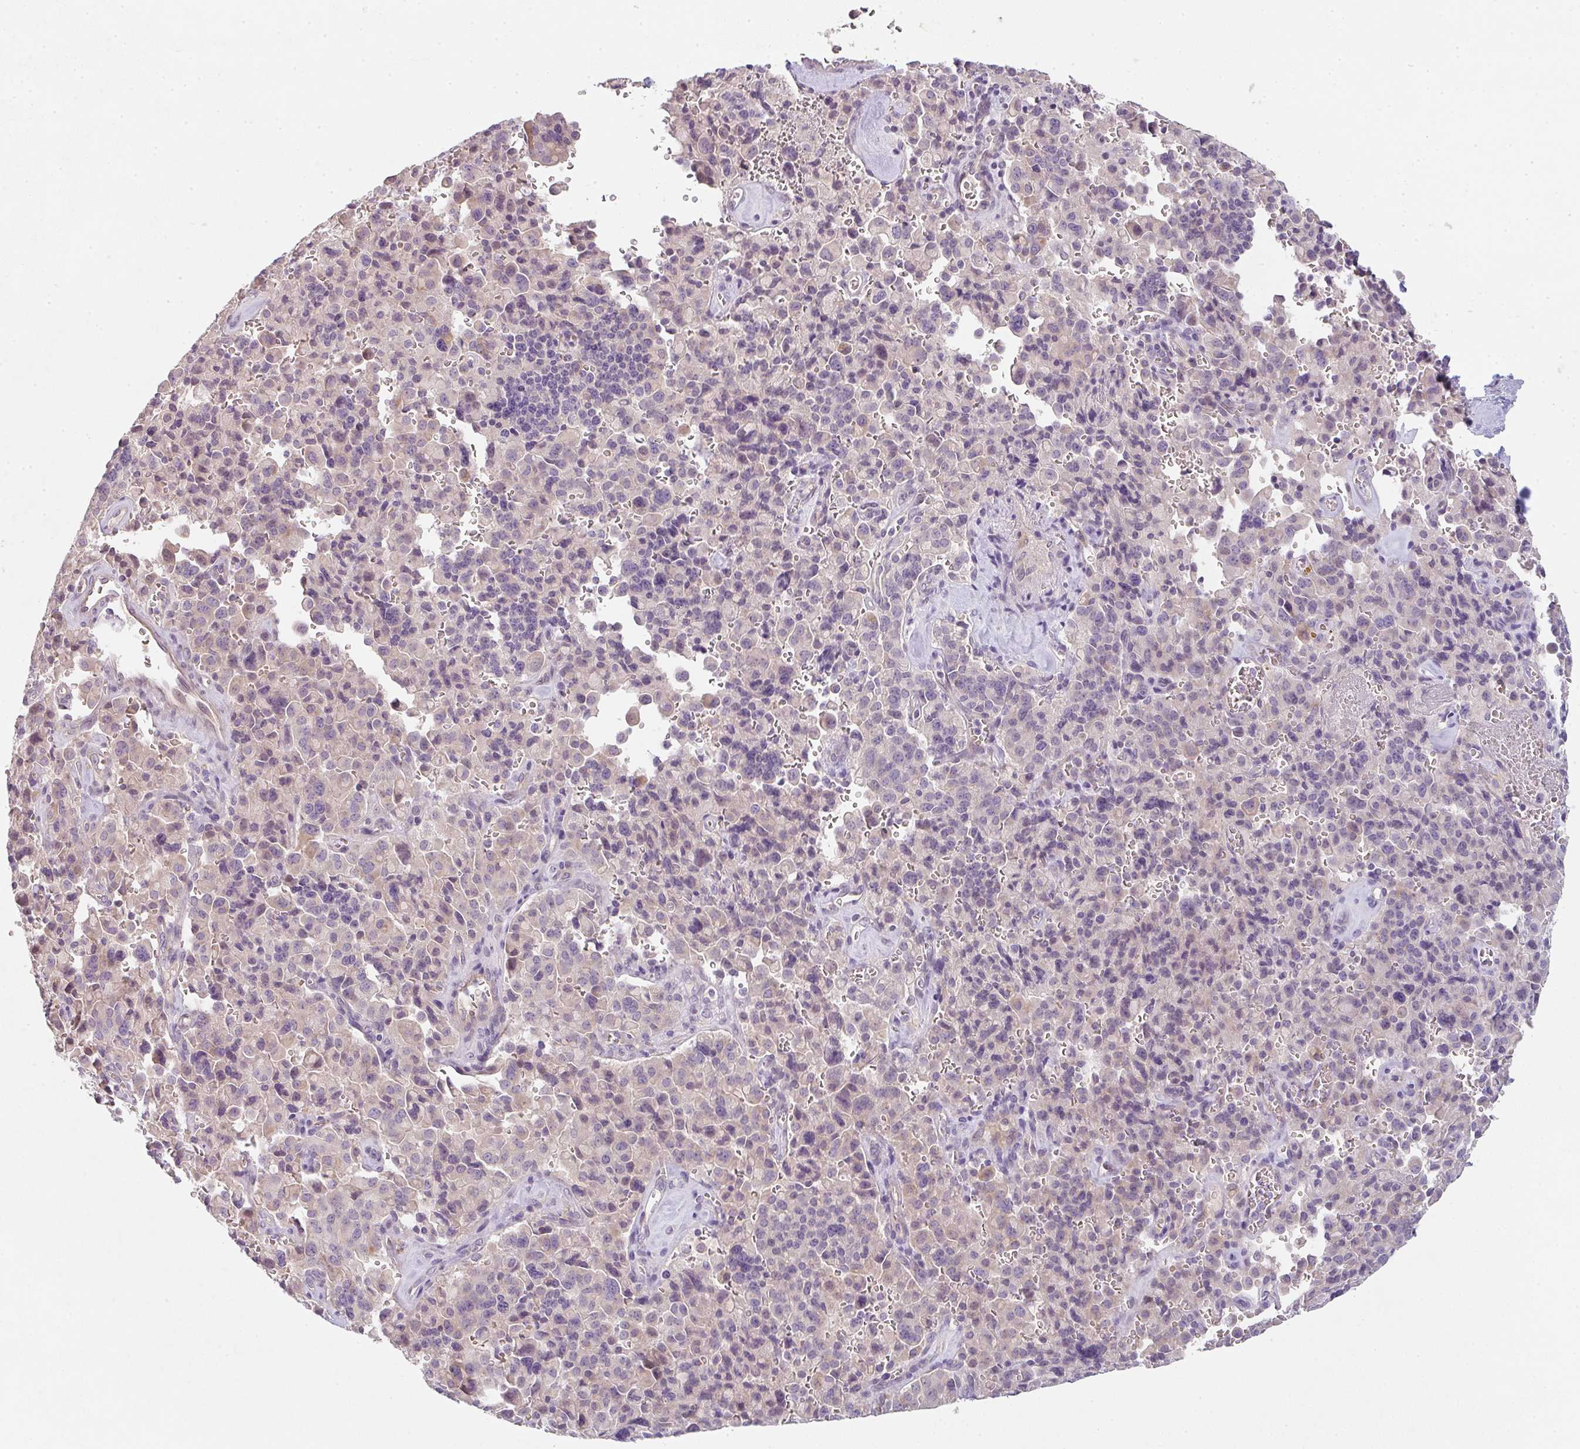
{"staining": {"intensity": "negative", "quantity": "none", "location": "none"}, "tissue": "pancreatic cancer", "cell_type": "Tumor cells", "image_type": "cancer", "snomed": [{"axis": "morphology", "description": "Adenocarcinoma, NOS"}, {"axis": "topography", "description": "Pancreas"}], "caption": "Immunohistochemistry (IHC) histopathology image of pancreatic cancer stained for a protein (brown), which demonstrates no staining in tumor cells.", "gene": "TNFRSF10A", "patient": {"sex": "male", "age": 65}}